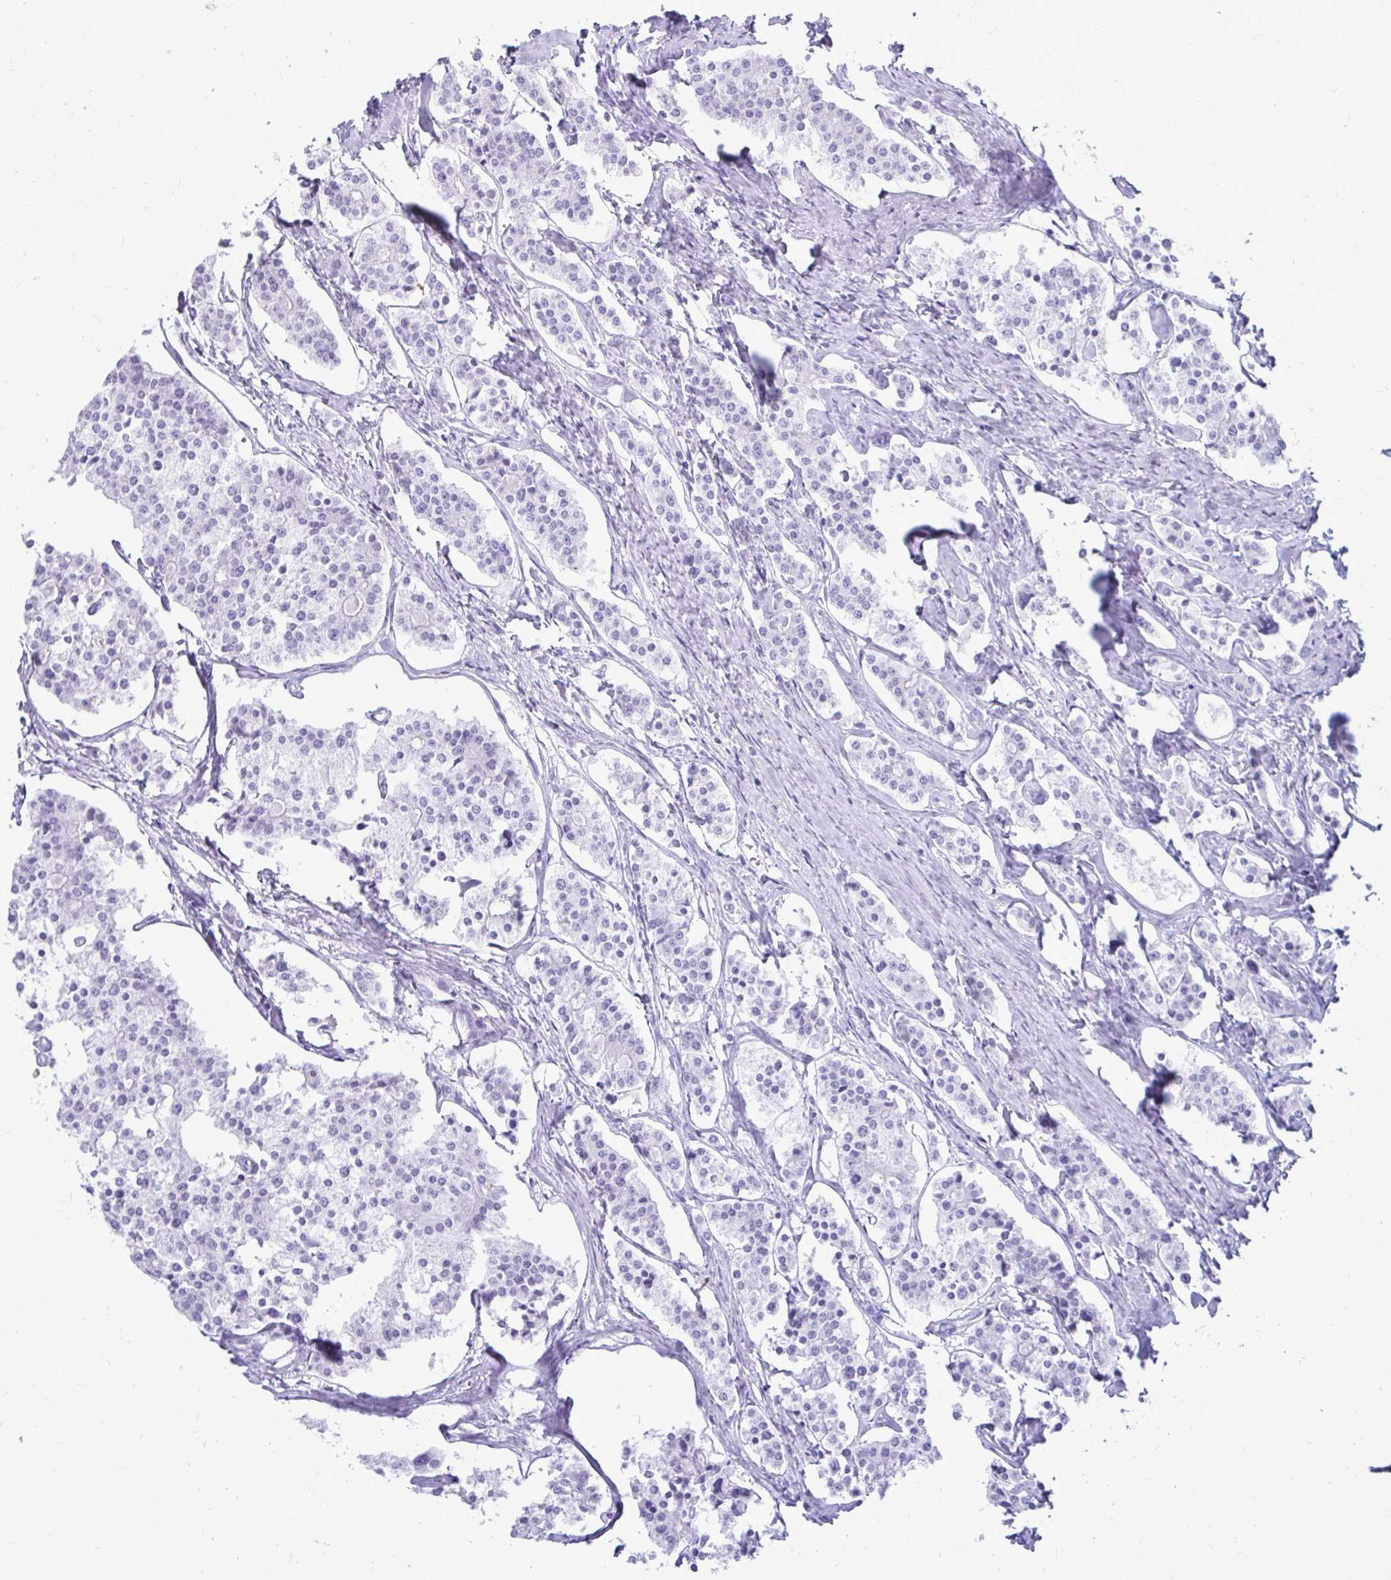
{"staining": {"intensity": "negative", "quantity": "none", "location": "none"}, "tissue": "carcinoid", "cell_type": "Tumor cells", "image_type": "cancer", "snomed": [{"axis": "morphology", "description": "Carcinoid, malignant, NOS"}, {"axis": "topography", "description": "Small intestine"}], "caption": "Immunohistochemical staining of carcinoid (malignant) exhibits no significant expression in tumor cells.", "gene": "ATP4B", "patient": {"sex": "male", "age": 63}}